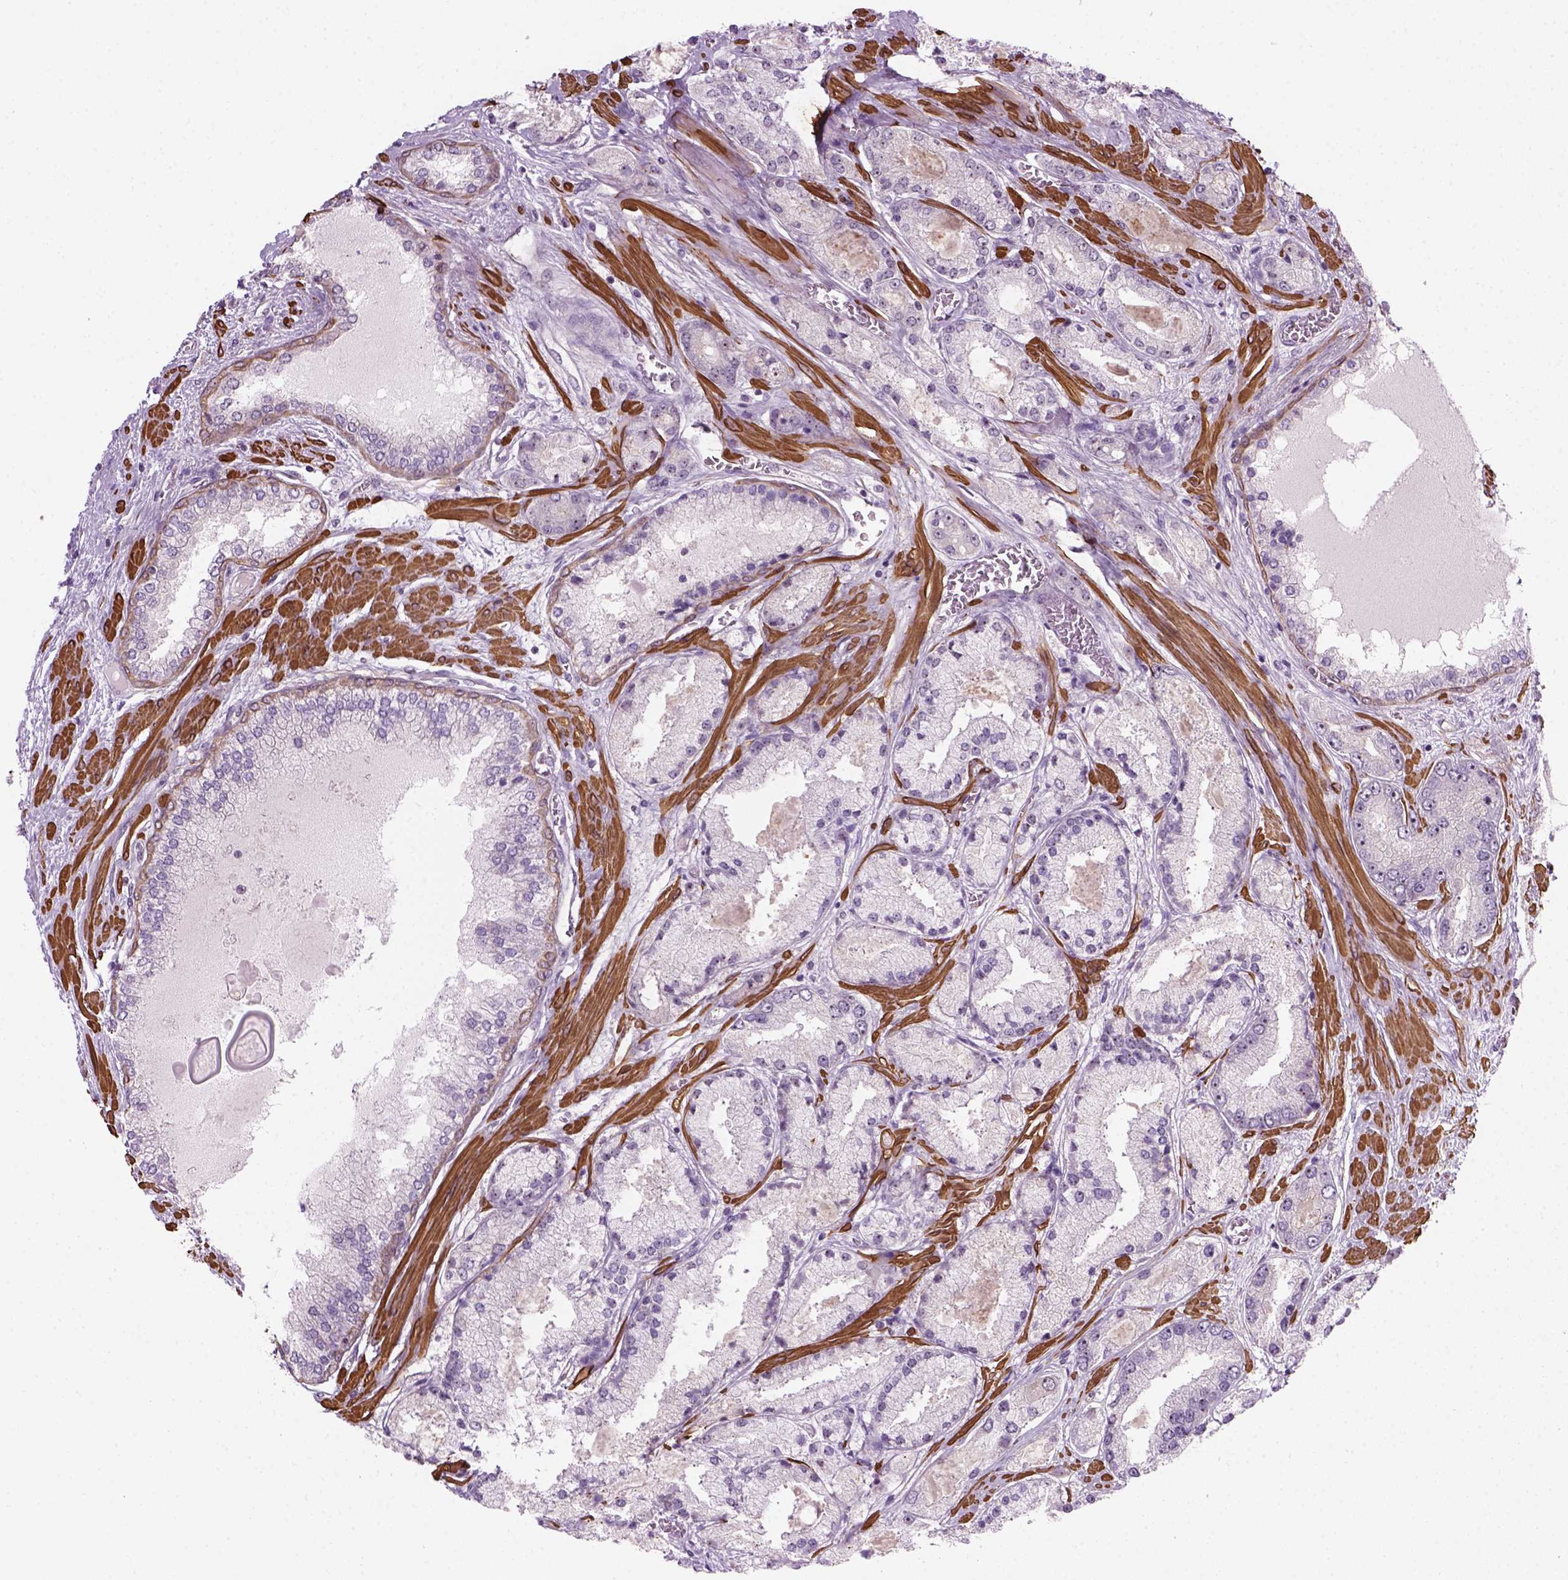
{"staining": {"intensity": "weak", "quantity": ">75%", "location": "nuclear"}, "tissue": "prostate cancer", "cell_type": "Tumor cells", "image_type": "cancer", "snomed": [{"axis": "morphology", "description": "Adenocarcinoma, High grade"}, {"axis": "topography", "description": "Prostate"}], "caption": "Weak nuclear positivity for a protein is present in about >75% of tumor cells of prostate cancer (adenocarcinoma (high-grade)) using immunohistochemistry (IHC).", "gene": "RRS1", "patient": {"sex": "male", "age": 67}}